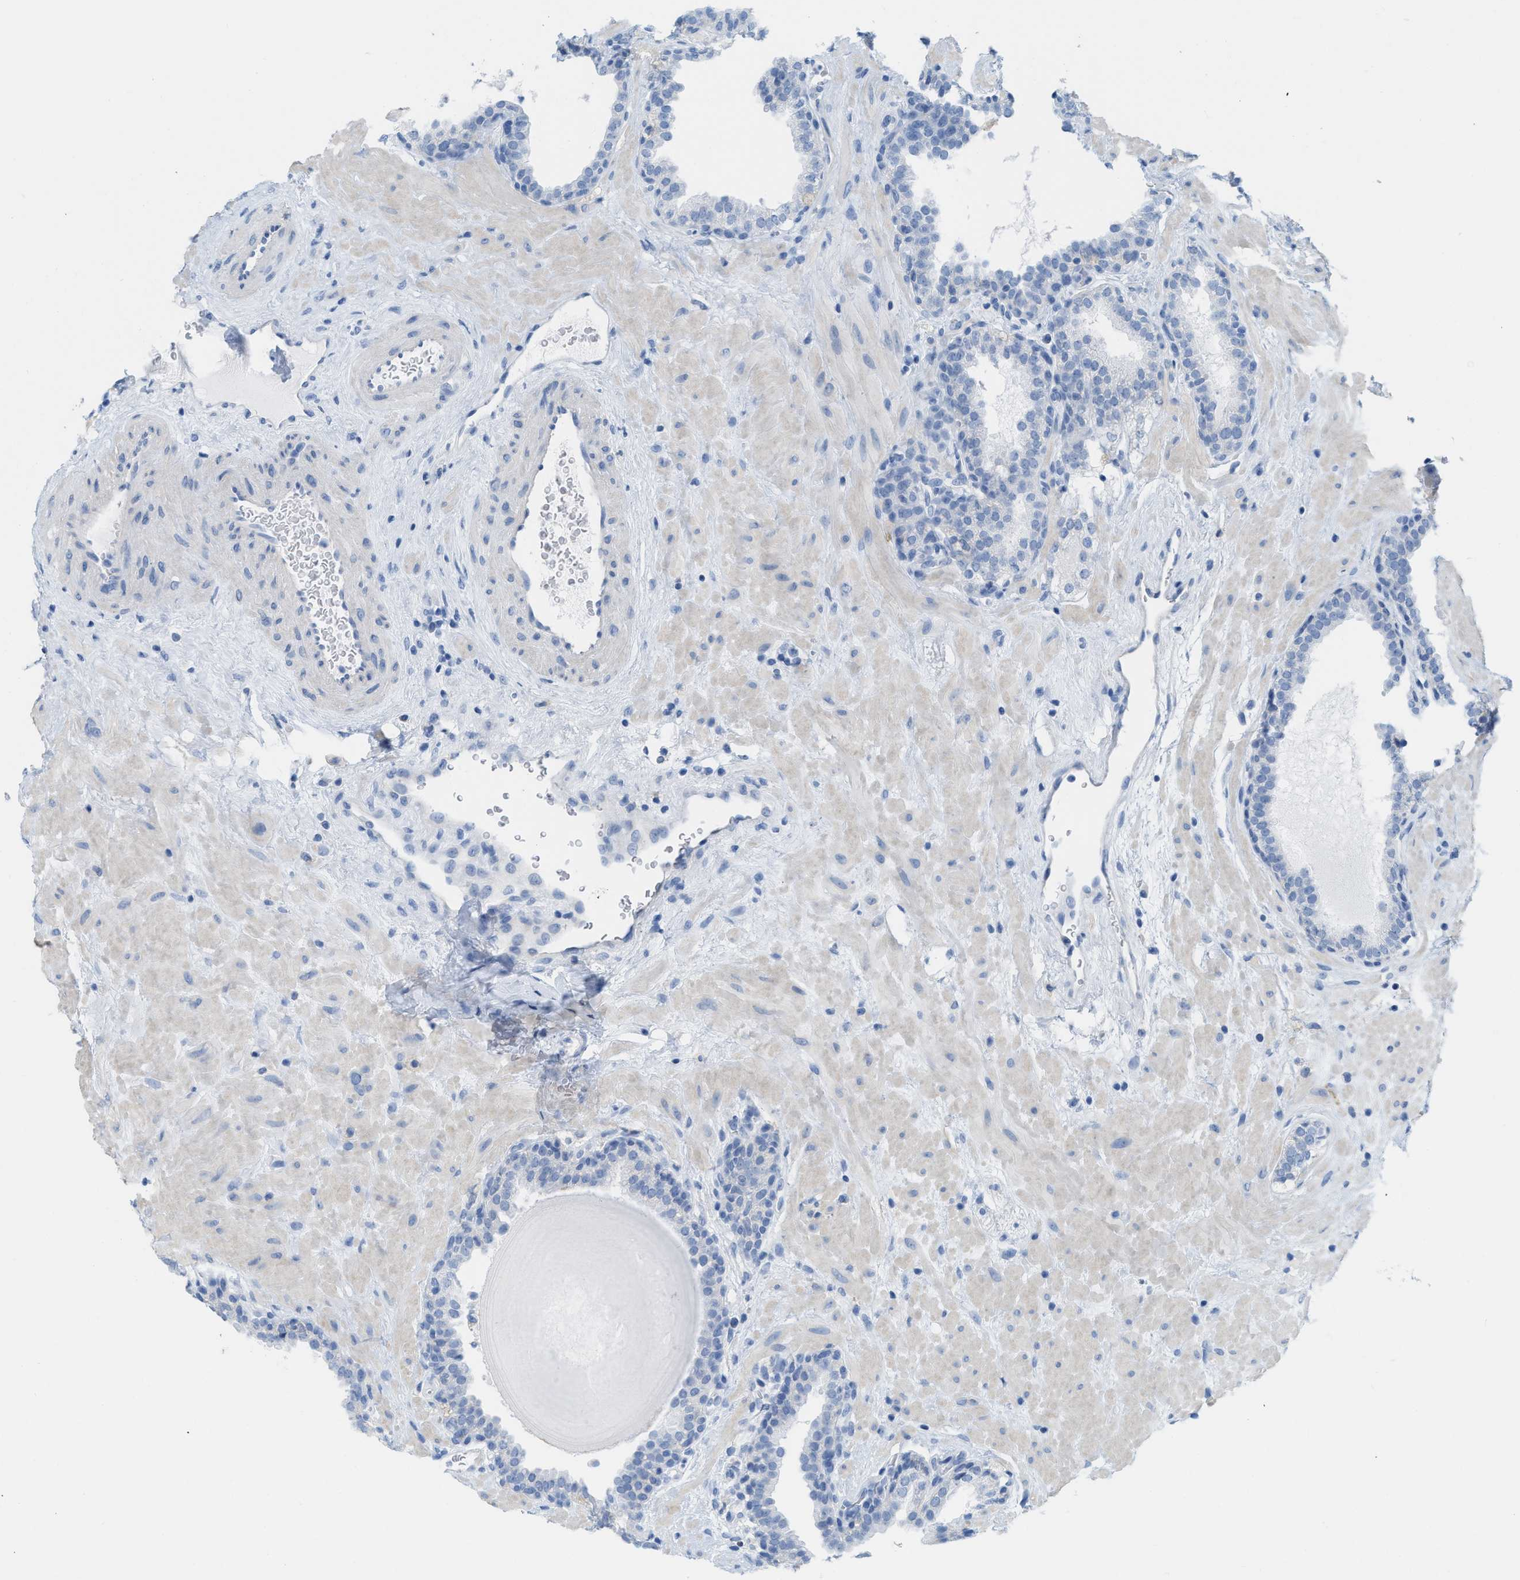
{"staining": {"intensity": "negative", "quantity": "none", "location": "none"}, "tissue": "prostate", "cell_type": "Glandular cells", "image_type": "normal", "snomed": [{"axis": "morphology", "description": "Normal tissue, NOS"}, {"axis": "topography", "description": "Prostate"}], "caption": "Immunohistochemical staining of unremarkable human prostate exhibits no significant staining in glandular cells. (Immunohistochemistry, brightfield microscopy, high magnification).", "gene": "SLC3A2", "patient": {"sex": "male", "age": 51}}